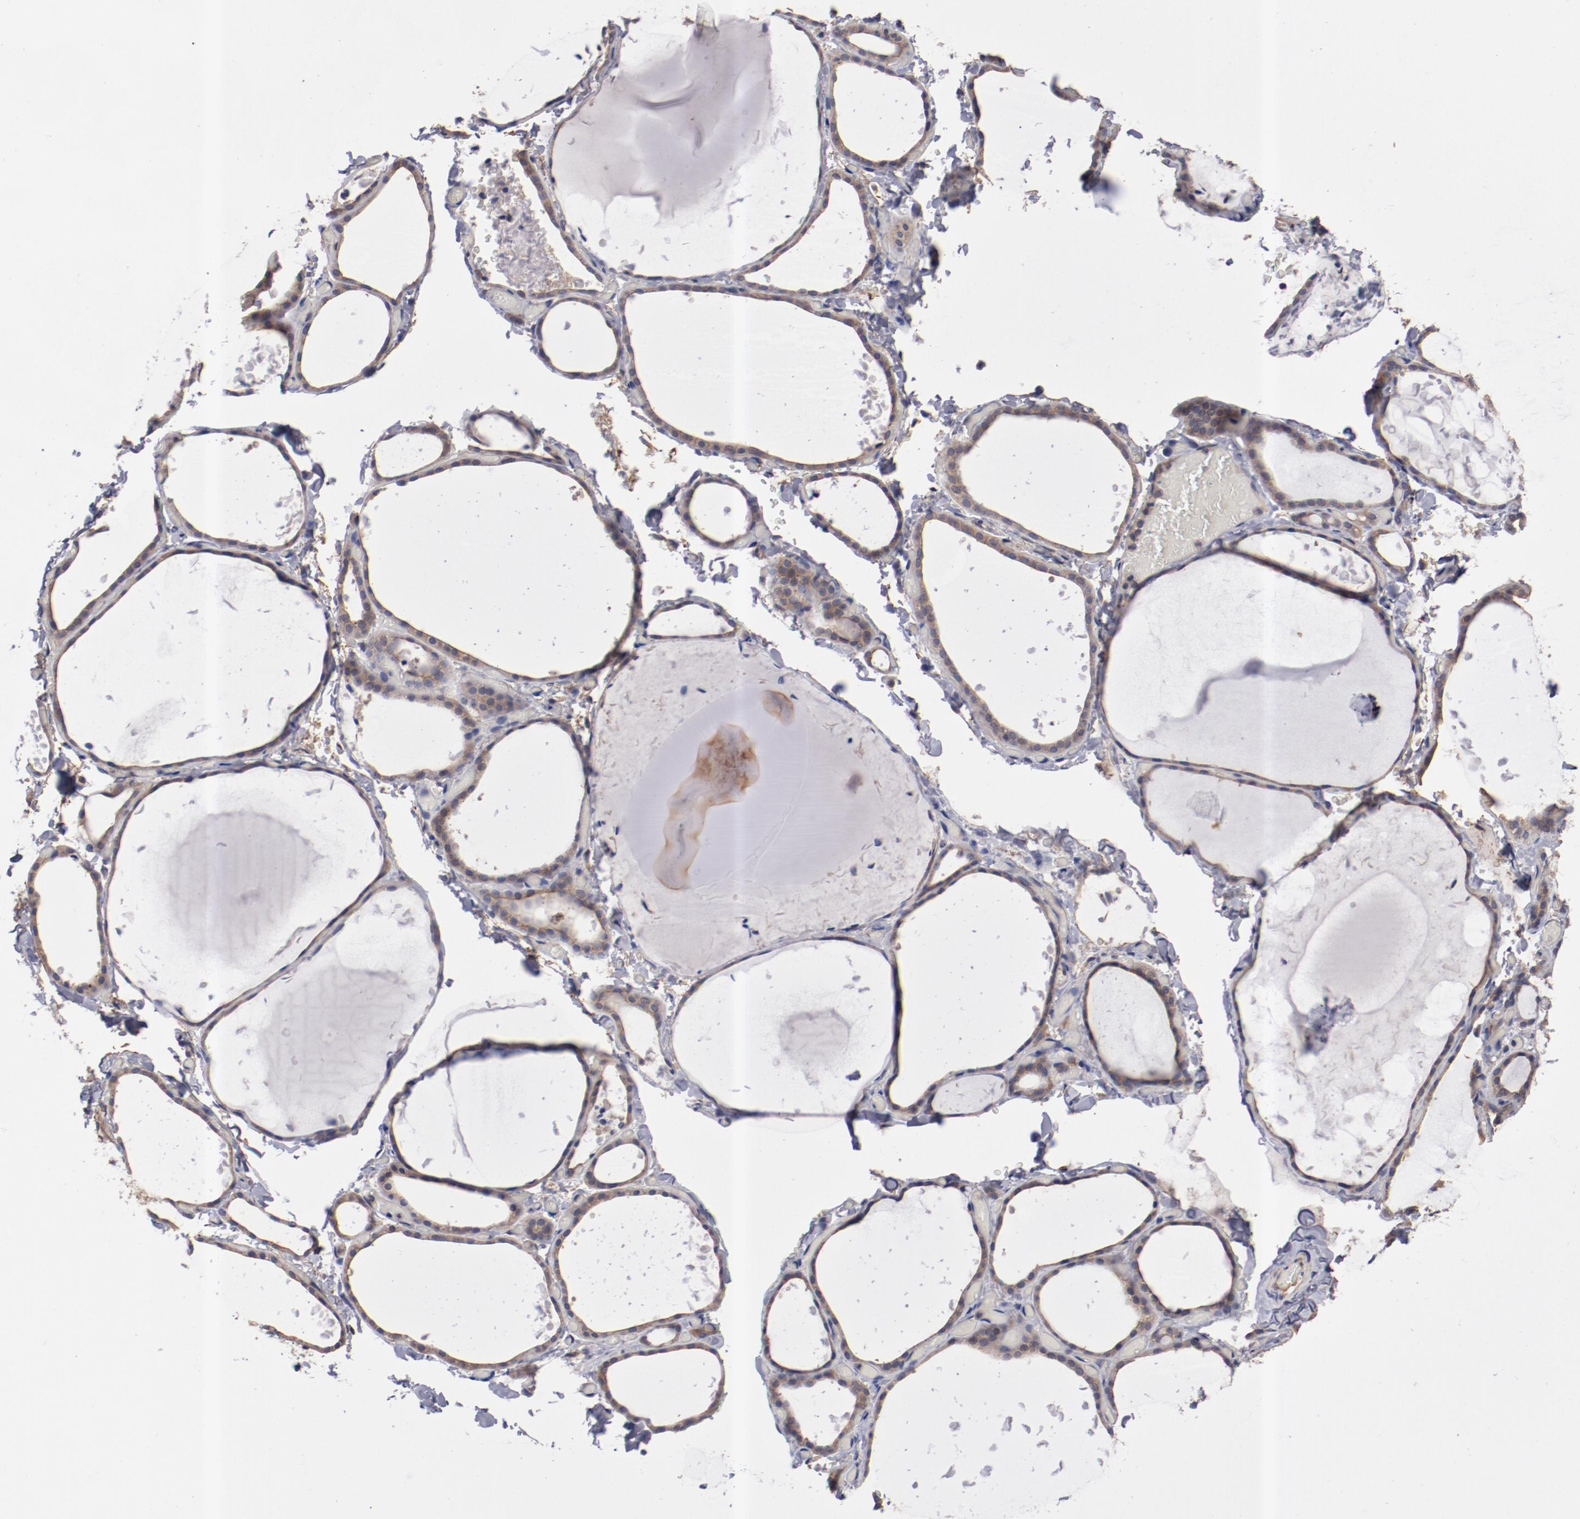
{"staining": {"intensity": "moderate", "quantity": "25%-75%", "location": "cytoplasmic/membranous"}, "tissue": "thyroid gland", "cell_type": "Glandular cells", "image_type": "normal", "snomed": [{"axis": "morphology", "description": "Normal tissue, NOS"}, {"axis": "topography", "description": "Thyroid gland"}], "caption": "The immunohistochemical stain highlights moderate cytoplasmic/membranous staining in glandular cells of unremarkable thyroid gland. Using DAB (3,3'-diaminobenzidine) (brown) and hematoxylin (blue) stains, captured at high magnification using brightfield microscopy.", "gene": "DNAAF2", "patient": {"sex": "female", "age": 22}}